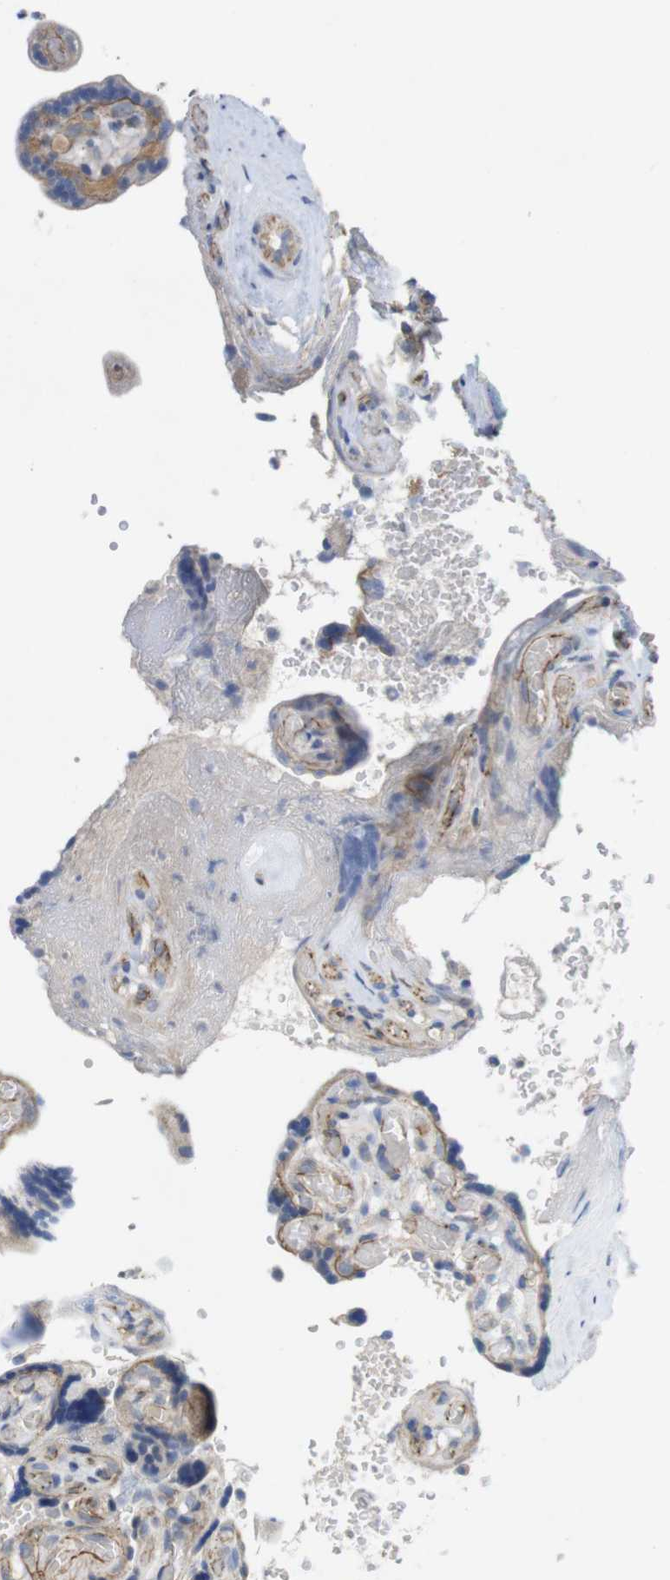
{"staining": {"intensity": "moderate", "quantity": "25%-75%", "location": "cytoplasmic/membranous"}, "tissue": "placenta", "cell_type": "Trophoblastic cells", "image_type": "normal", "snomed": [{"axis": "morphology", "description": "Normal tissue, NOS"}, {"axis": "topography", "description": "Placenta"}], "caption": "High-magnification brightfield microscopy of normal placenta stained with DAB (3,3'-diaminobenzidine) (brown) and counterstained with hematoxylin (blue). trophoblastic cells exhibit moderate cytoplasmic/membranous expression is identified in approximately25%-75% of cells. Immunohistochemistry (ihc) stains the protein in brown and the nuclei are stained blue.", "gene": "KIDINS220", "patient": {"sex": "female", "age": 30}}